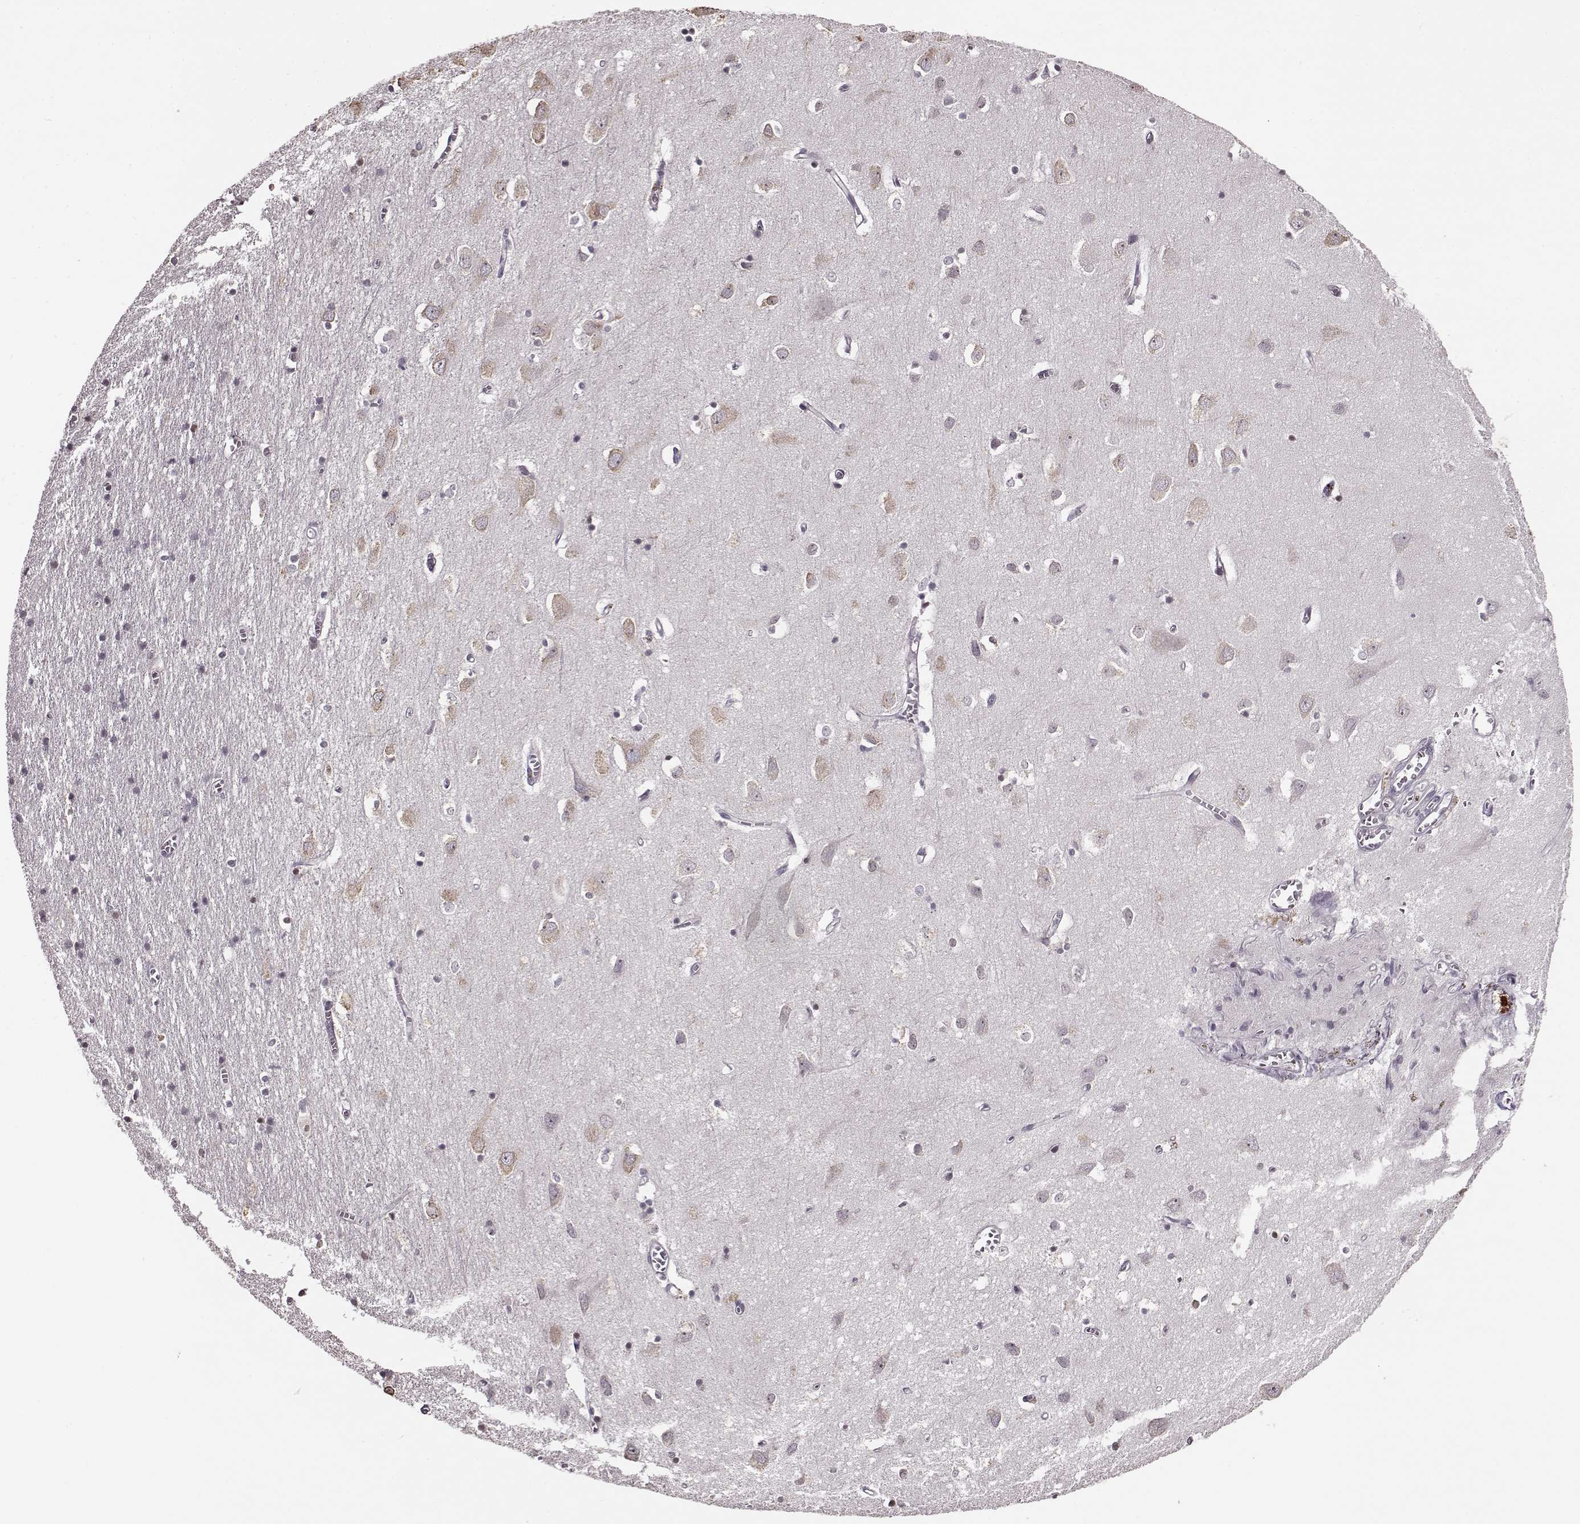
{"staining": {"intensity": "negative", "quantity": "none", "location": "none"}, "tissue": "cerebral cortex", "cell_type": "Endothelial cells", "image_type": "normal", "snomed": [{"axis": "morphology", "description": "Normal tissue, NOS"}, {"axis": "topography", "description": "Cerebral cortex"}], "caption": "Cerebral cortex stained for a protein using IHC shows no expression endothelial cells.", "gene": "FSHB", "patient": {"sex": "male", "age": 70}}